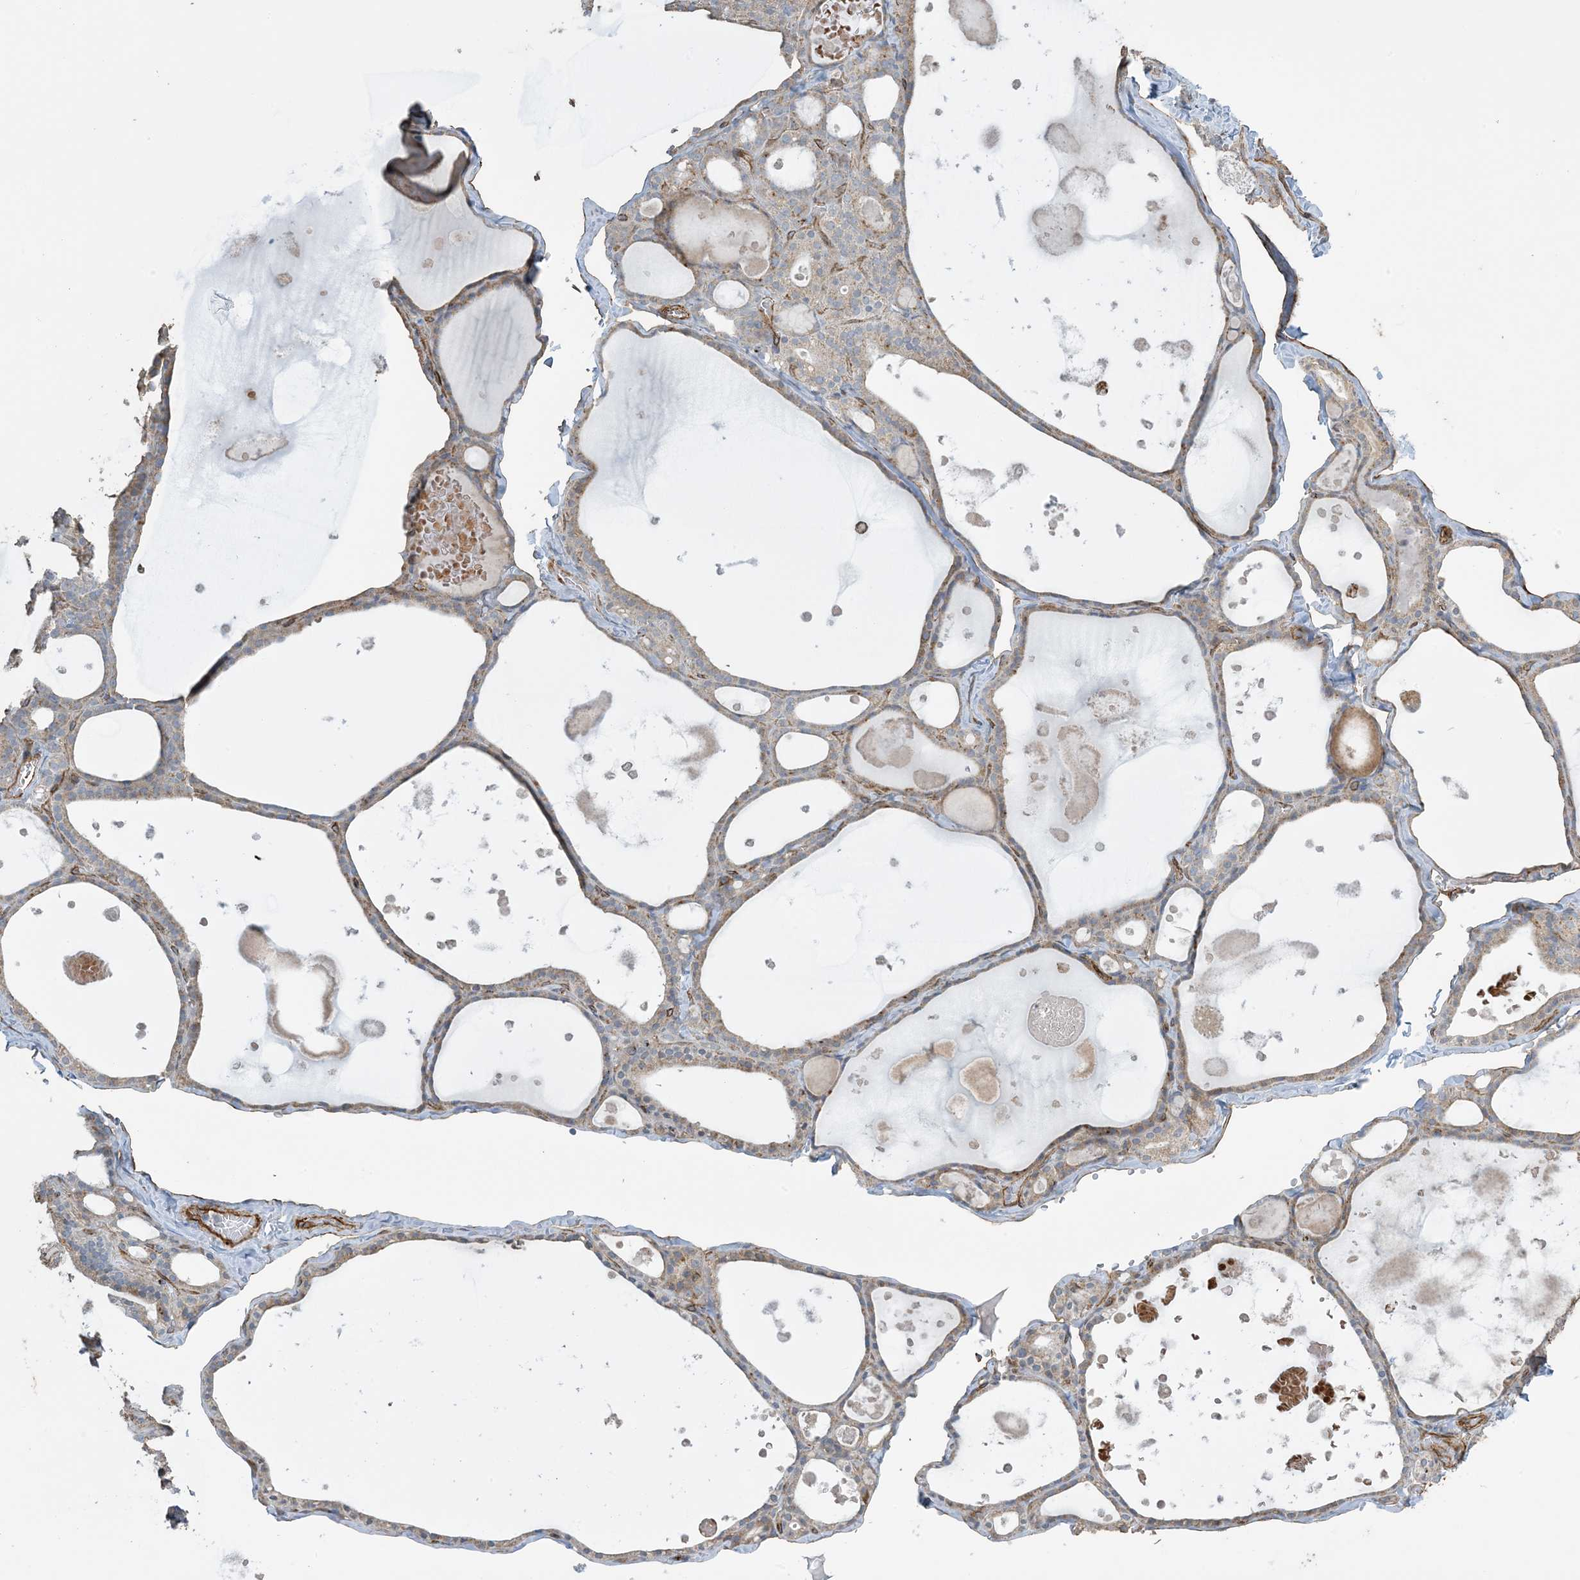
{"staining": {"intensity": "weak", "quantity": ">75%", "location": "cytoplasmic/membranous"}, "tissue": "thyroid gland", "cell_type": "Glandular cells", "image_type": "normal", "snomed": [{"axis": "morphology", "description": "Normal tissue, NOS"}, {"axis": "topography", "description": "Thyroid gland"}], "caption": "This histopathology image displays benign thyroid gland stained with IHC to label a protein in brown. The cytoplasmic/membranous of glandular cells show weak positivity for the protein. Nuclei are counter-stained blue.", "gene": "AGA", "patient": {"sex": "male", "age": 56}}